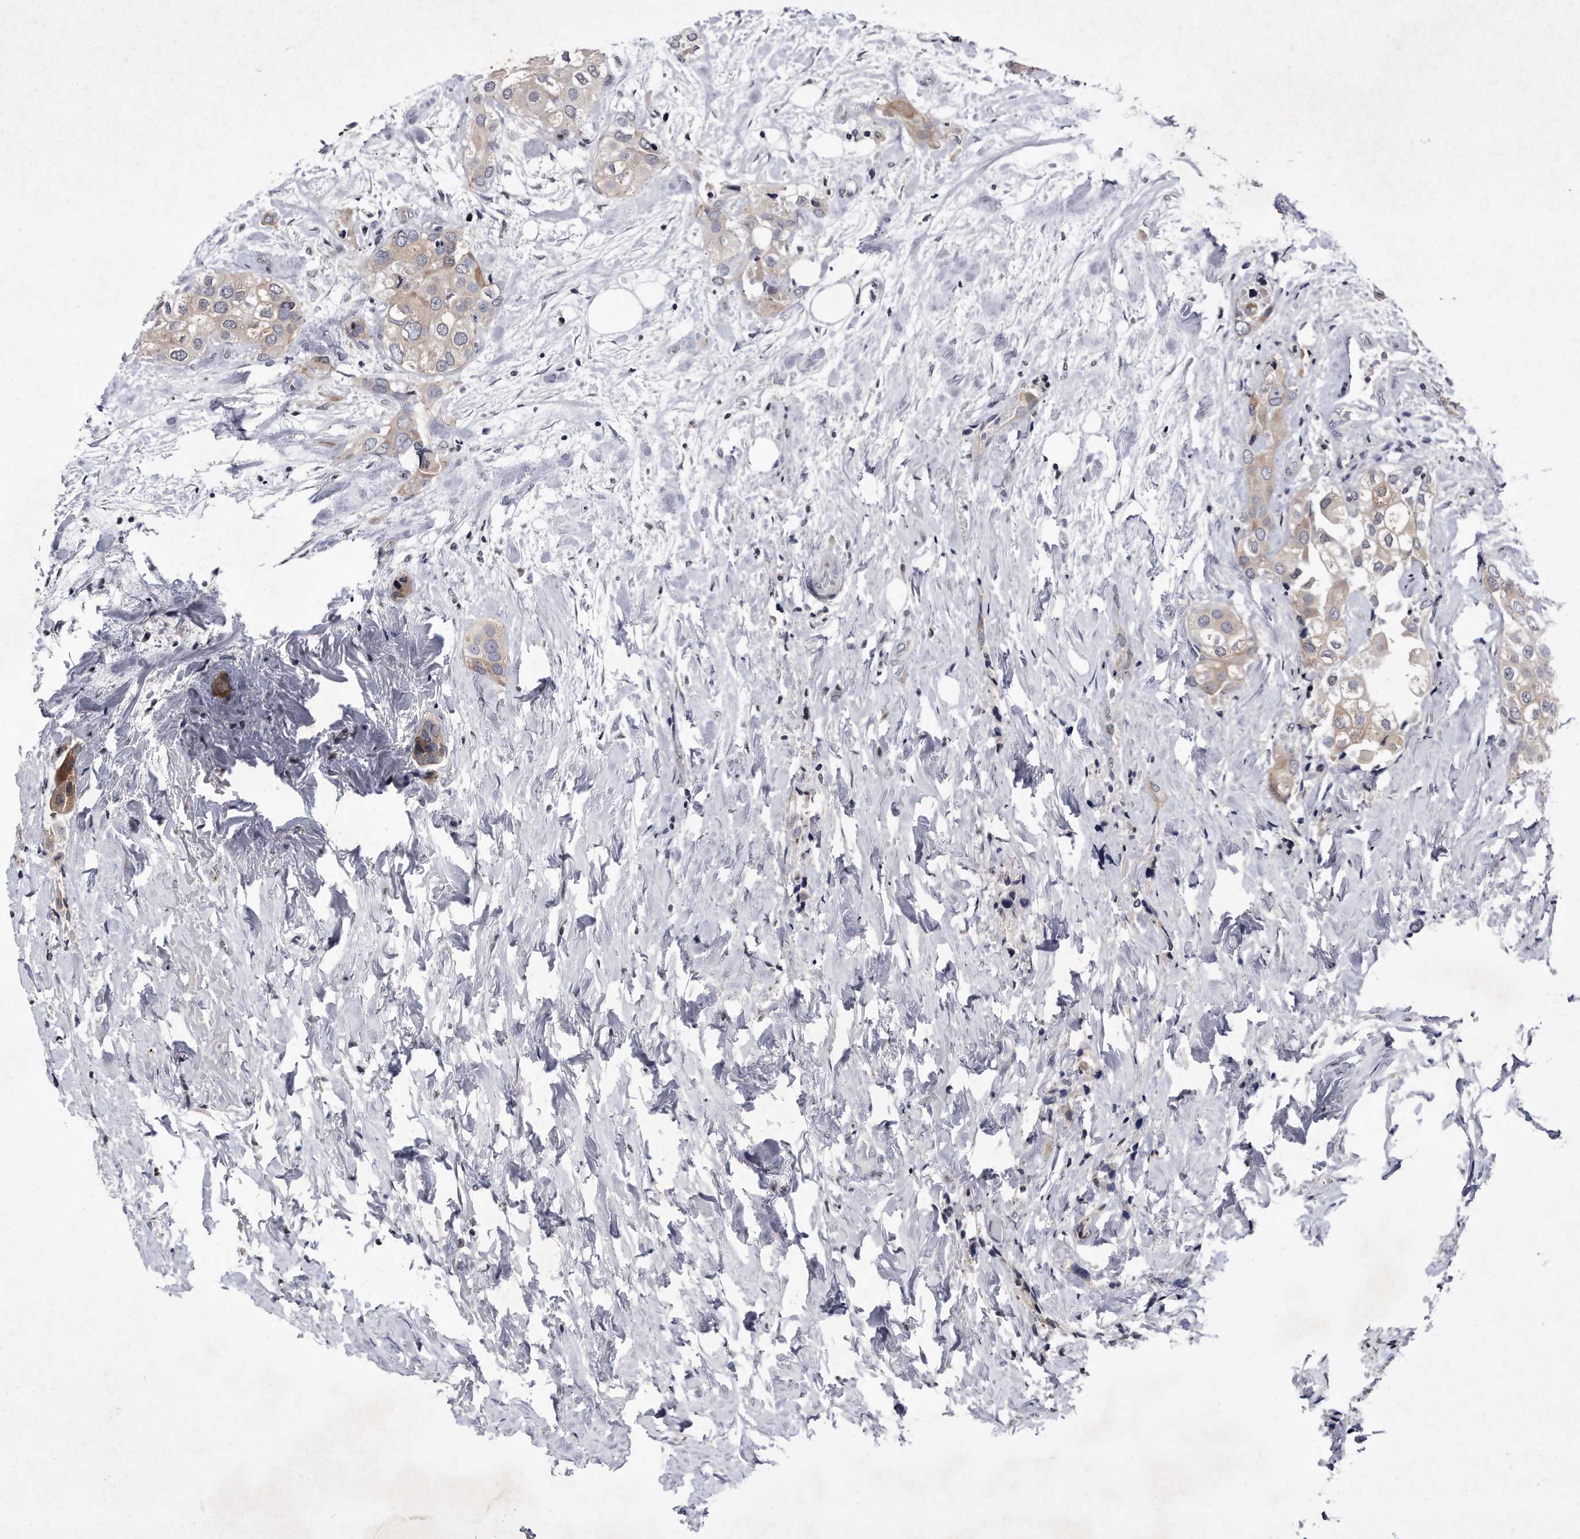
{"staining": {"intensity": "negative", "quantity": "none", "location": "none"}, "tissue": "urothelial cancer", "cell_type": "Tumor cells", "image_type": "cancer", "snomed": [{"axis": "morphology", "description": "Urothelial carcinoma, High grade"}, {"axis": "topography", "description": "Urinary bladder"}], "caption": "High magnification brightfield microscopy of urothelial carcinoma (high-grade) stained with DAB (3,3'-diaminobenzidine) (brown) and counterstained with hematoxylin (blue): tumor cells show no significant expression.", "gene": "DAB1", "patient": {"sex": "male", "age": 64}}